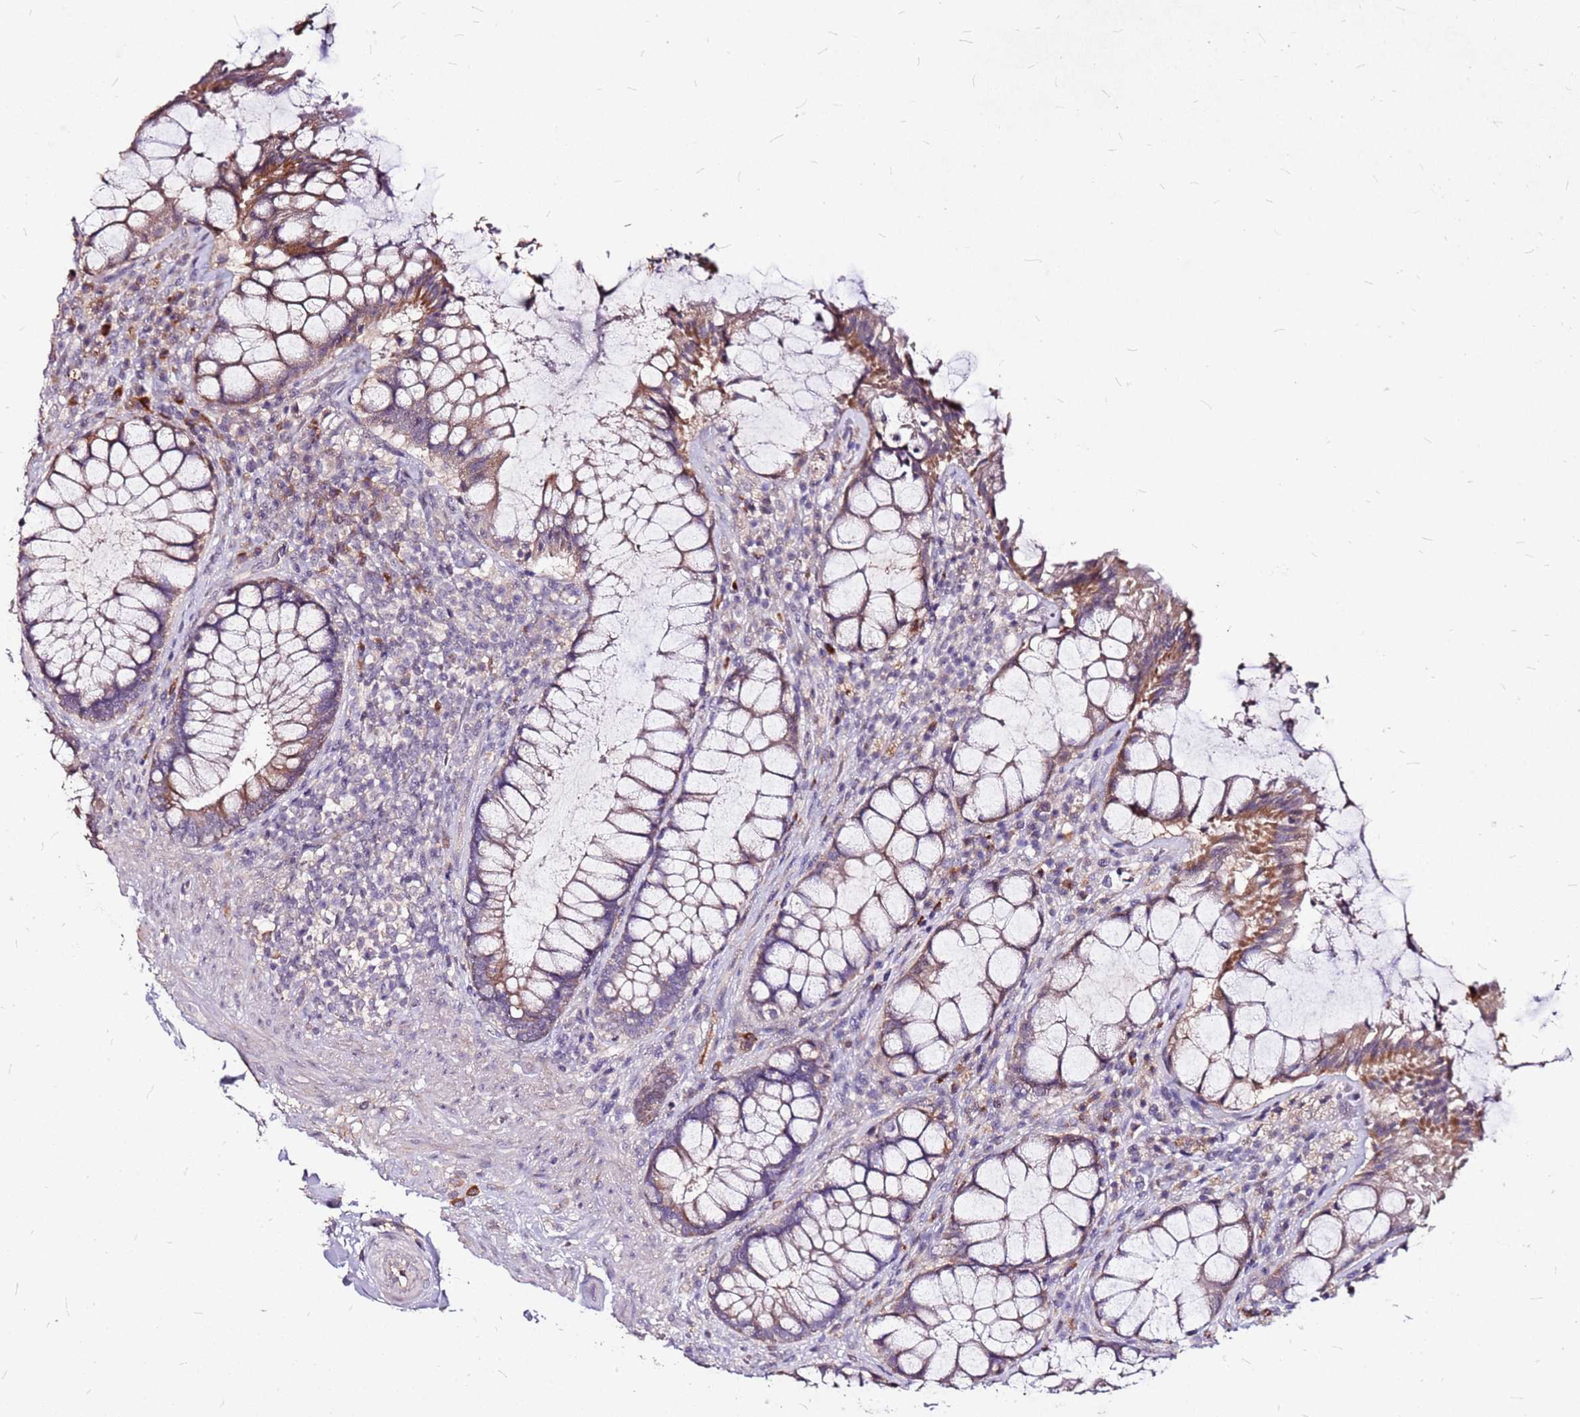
{"staining": {"intensity": "moderate", "quantity": "25%-75%", "location": "cytoplasmic/membranous"}, "tissue": "rectum", "cell_type": "Glandular cells", "image_type": "normal", "snomed": [{"axis": "morphology", "description": "Normal tissue, NOS"}, {"axis": "topography", "description": "Rectum"}], "caption": "Glandular cells display moderate cytoplasmic/membranous staining in about 25%-75% of cells in benign rectum.", "gene": "DCDC2C", "patient": {"sex": "female", "age": 58}}